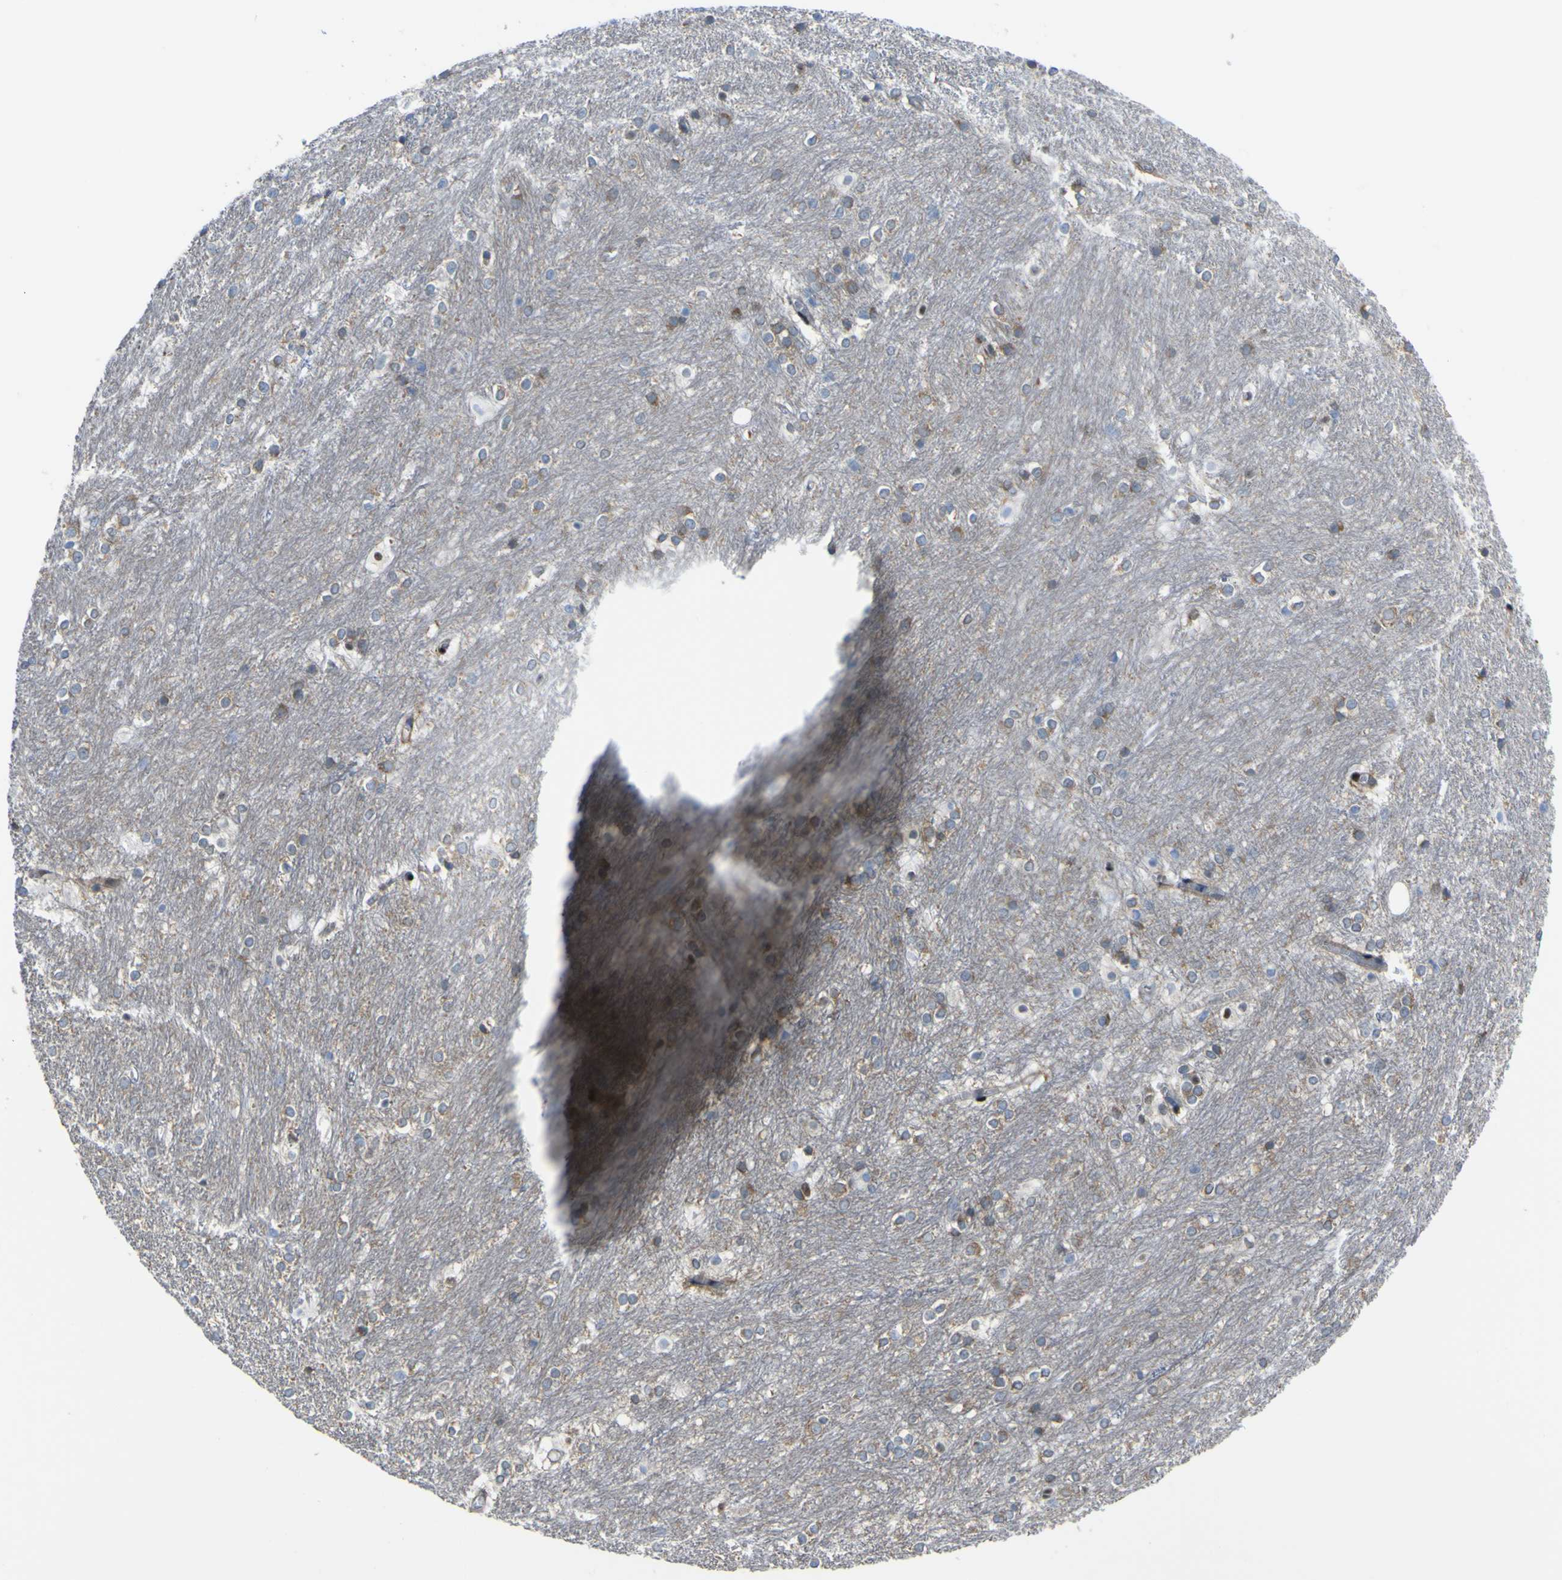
{"staining": {"intensity": "moderate", "quantity": "25%-75%", "location": "cytoplasmic/membranous"}, "tissue": "caudate", "cell_type": "Glial cells", "image_type": "normal", "snomed": [{"axis": "morphology", "description": "Normal tissue, NOS"}, {"axis": "topography", "description": "Lateral ventricle wall"}], "caption": "Caudate stained with DAB IHC demonstrates medium levels of moderate cytoplasmic/membranous expression in about 25%-75% of glial cells.", "gene": "LRRN1", "patient": {"sex": "female", "age": 19}}